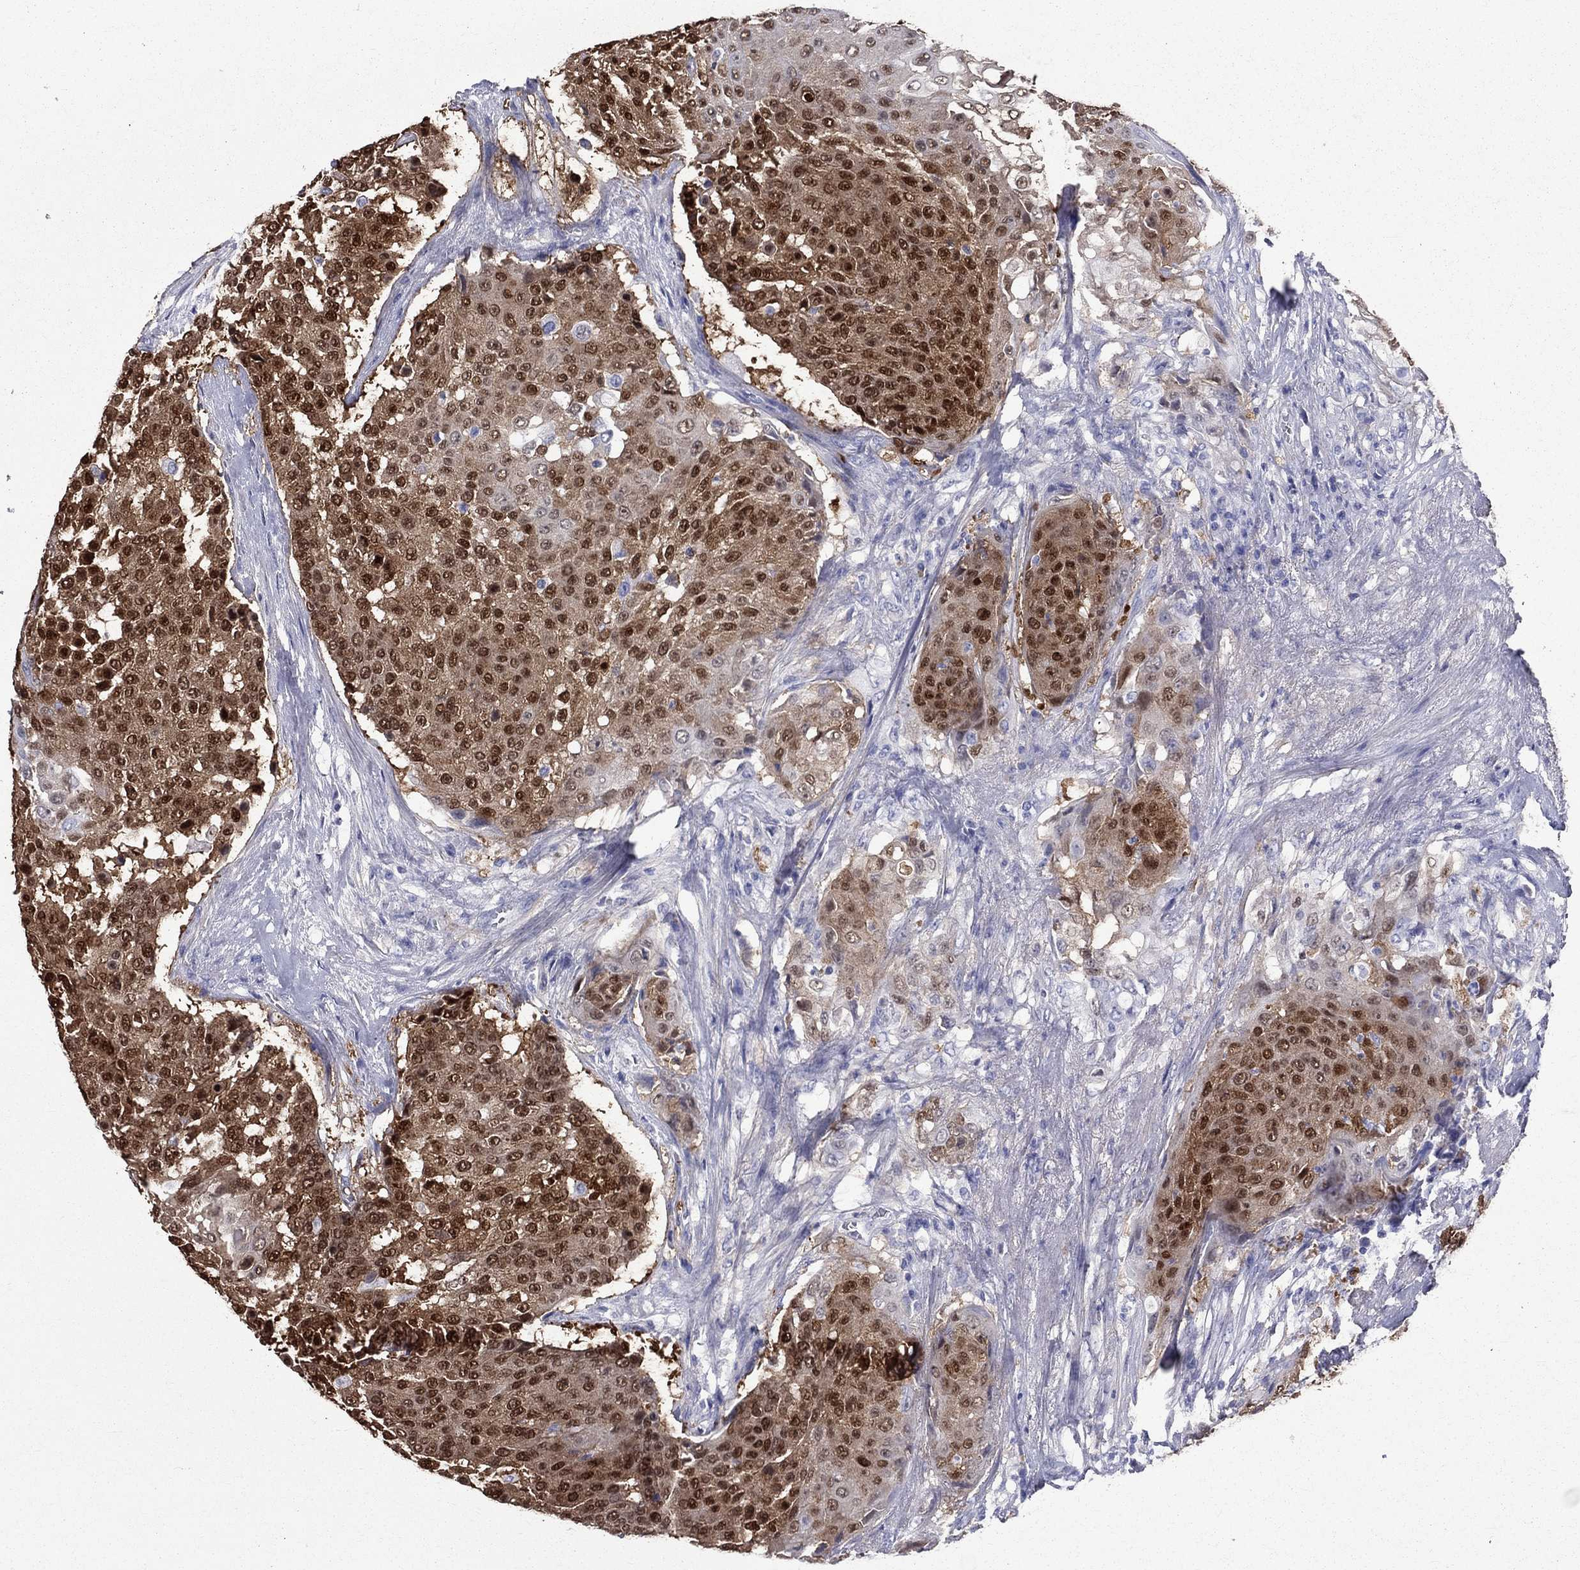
{"staining": {"intensity": "strong", "quantity": "25%-75%", "location": "nuclear"}, "tissue": "urothelial cancer", "cell_type": "Tumor cells", "image_type": "cancer", "snomed": [{"axis": "morphology", "description": "Urothelial carcinoma, High grade"}, {"axis": "topography", "description": "Urinary bladder"}], "caption": "Urothelial cancer was stained to show a protein in brown. There is high levels of strong nuclear expression in about 25%-75% of tumor cells.", "gene": "ANXA10", "patient": {"sex": "female", "age": 63}}